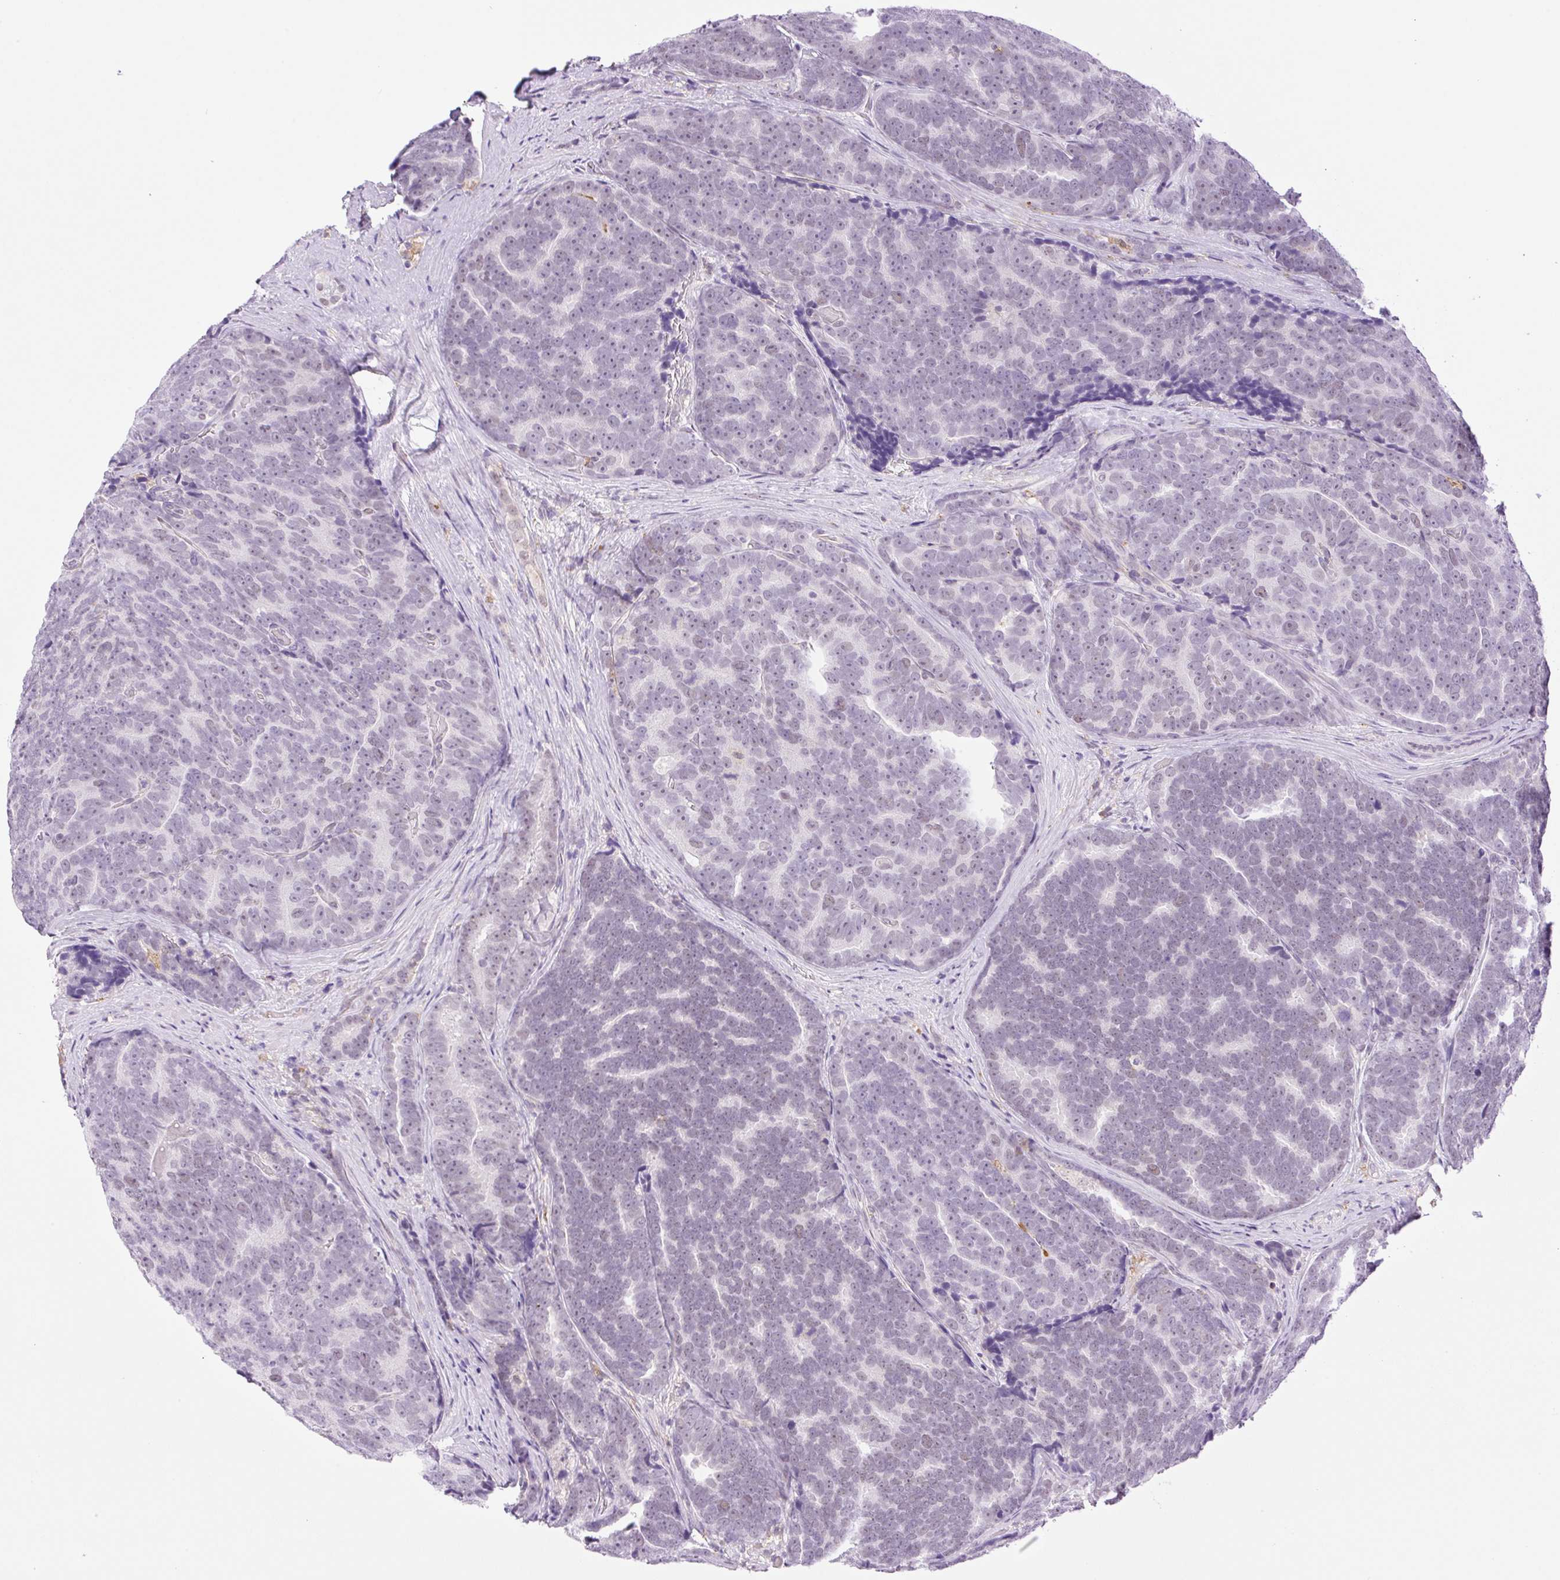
{"staining": {"intensity": "negative", "quantity": "none", "location": "none"}, "tissue": "prostate cancer", "cell_type": "Tumor cells", "image_type": "cancer", "snomed": [{"axis": "morphology", "description": "Adenocarcinoma, Low grade"}, {"axis": "topography", "description": "Prostate"}], "caption": "An image of prostate cancer (adenocarcinoma (low-grade)) stained for a protein exhibits no brown staining in tumor cells.", "gene": "PALM3", "patient": {"sex": "male", "age": 62}}